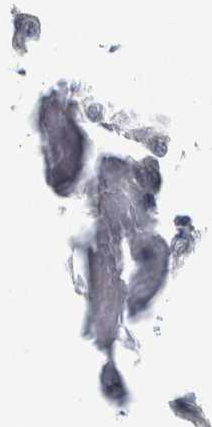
{"staining": {"intensity": "negative", "quantity": "none", "location": "none"}, "tissue": "pancreatic cancer", "cell_type": "Tumor cells", "image_type": "cancer", "snomed": [{"axis": "morphology", "description": "Adenocarcinoma, NOS"}, {"axis": "topography", "description": "Pancreas"}], "caption": "Tumor cells are negative for protein expression in human pancreatic cancer. Brightfield microscopy of IHC stained with DAB (brown) and hematoxylin (blue), captured at high magnification.", "gene": "SCN2A", "patient": {"sex": "male", "age": 63}}